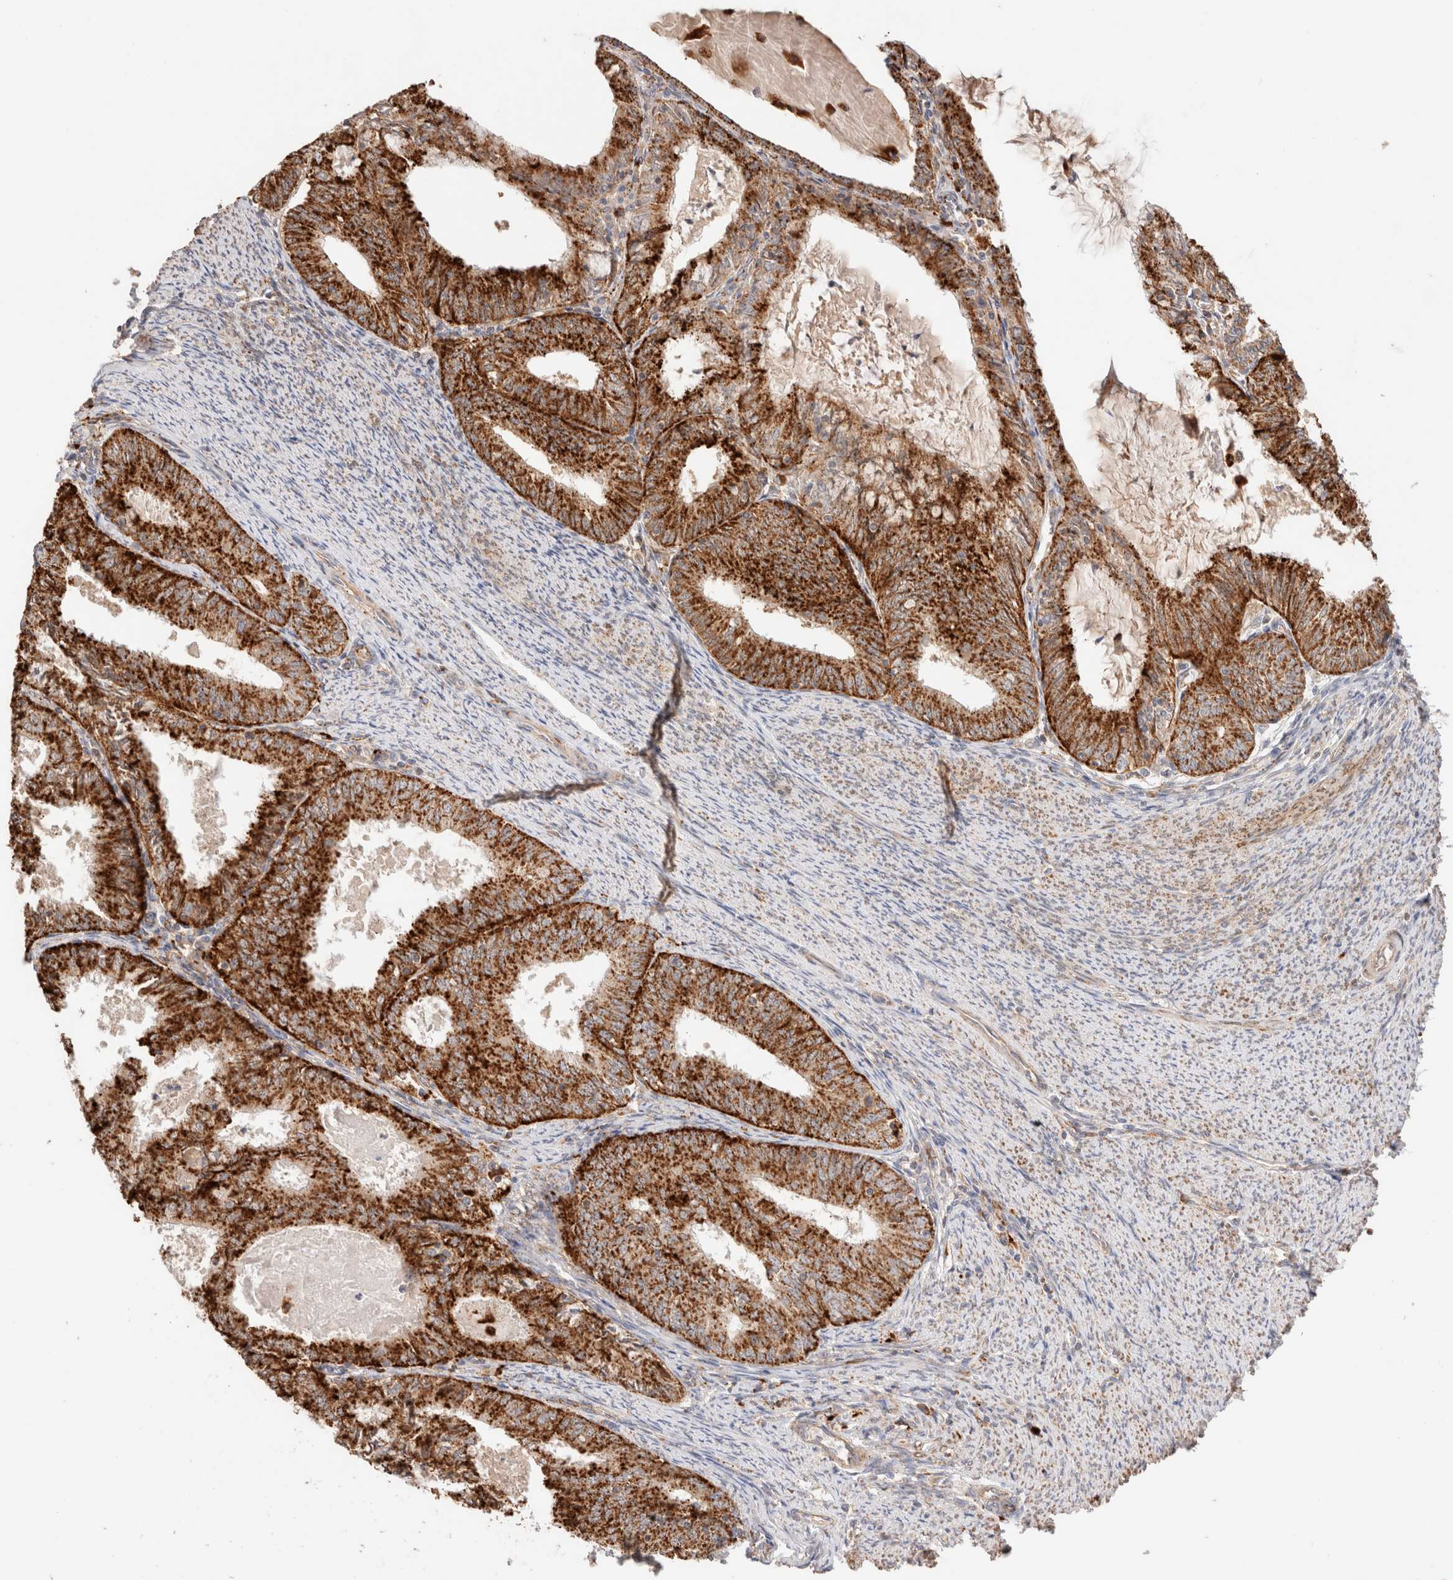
{"staining": {"intensity": "strong", "quantity": ">75%", "location": "cytoplasmic/membranous"}, "tissue": "endometrial cancer", "cell_type": "Tumor cells", "image_type": "cancer", "snomed": [{"axis": "morphology", "description": "Adenocarcinoma, NOS"}, {"axis": "topography", "description": "Endometrium"}], "caption": "Strong cytoplasmic/membranous protein positivity is seen in approximately >75% of tumor cells in endometrial adenocarcinoma.", "gene": "RABEPK", "patient": {"sex": "female", "age": 57}}